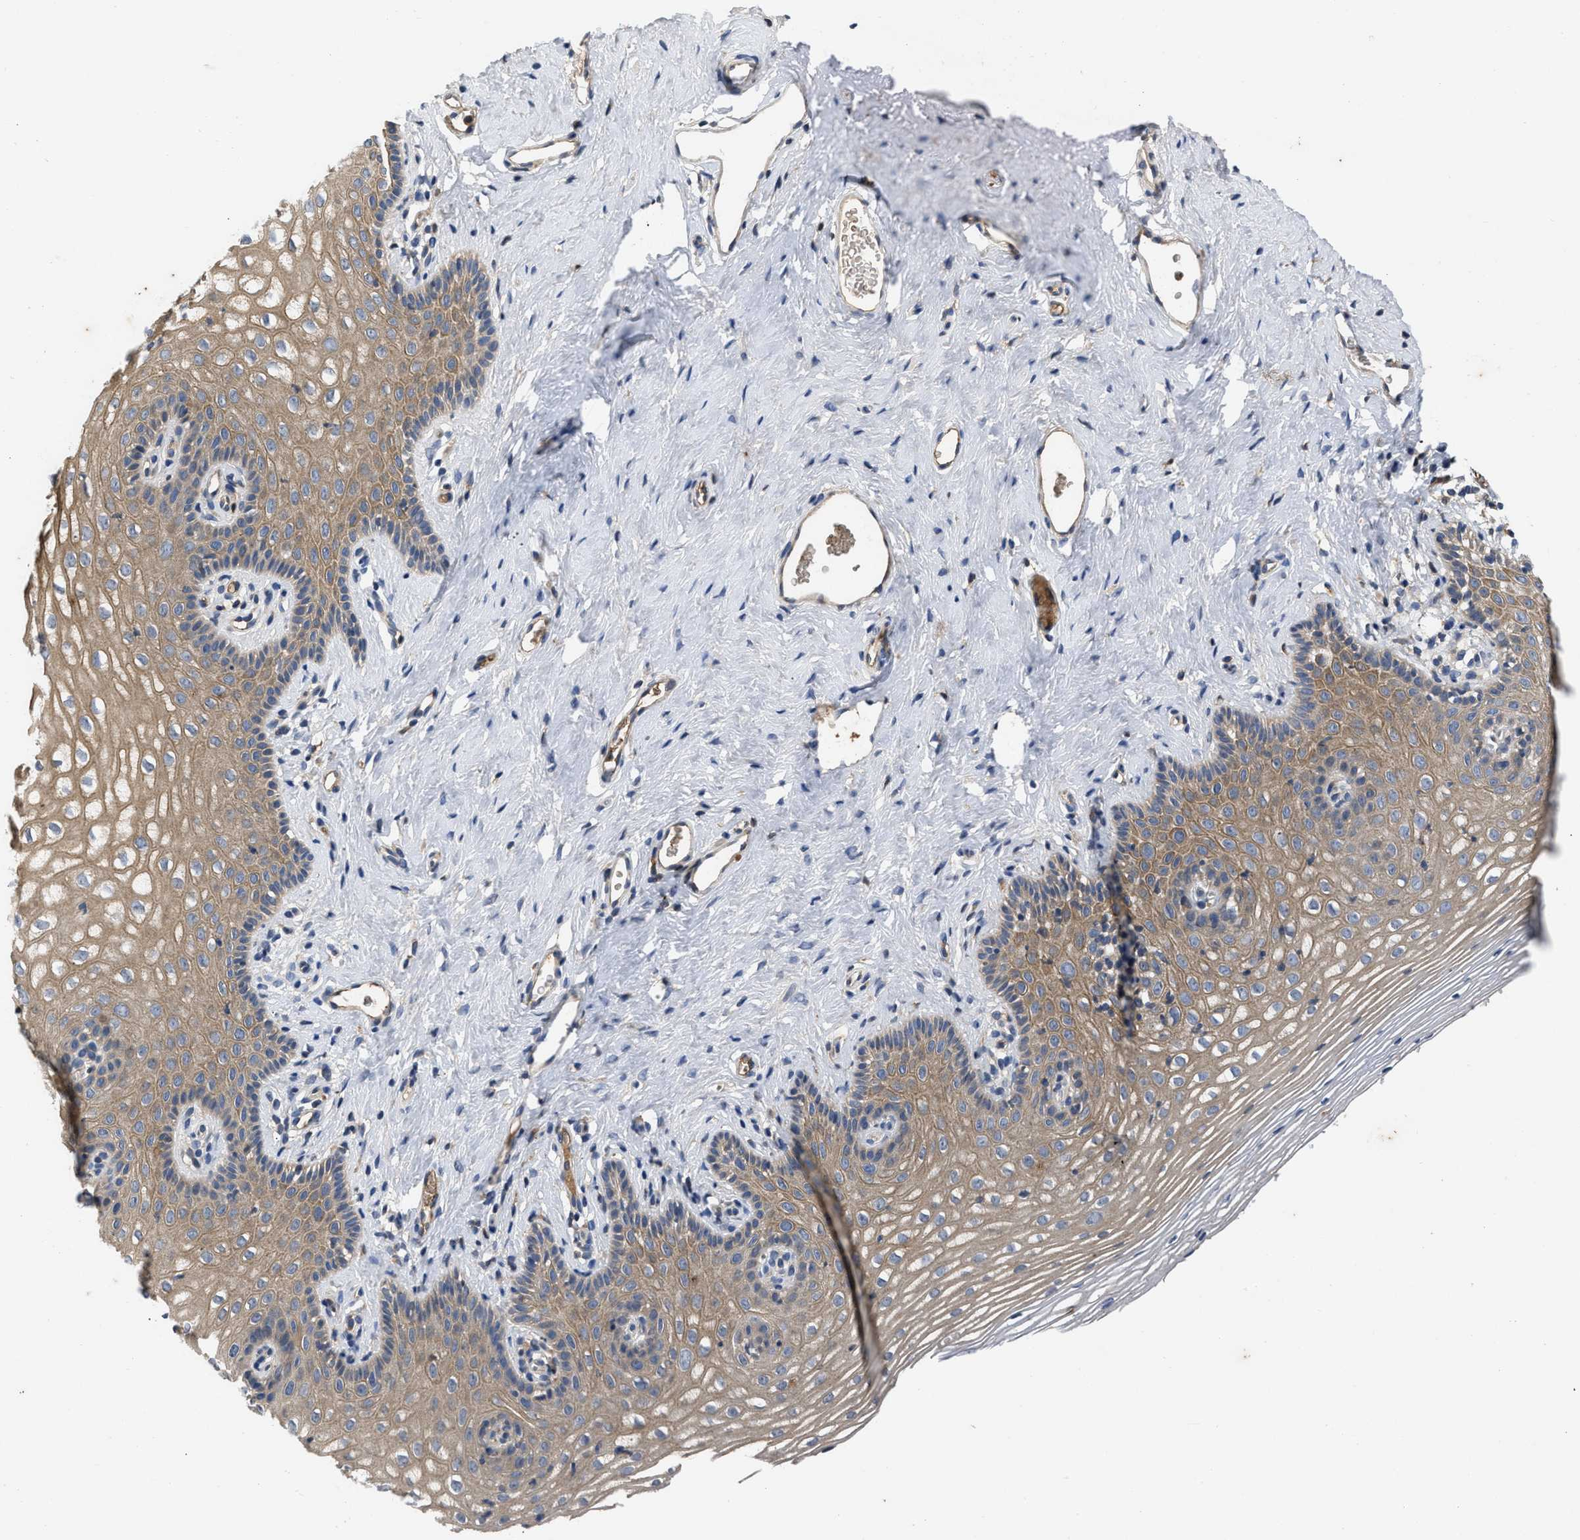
{"staining": {"intensity": "moderate", "quantity": ">75%", "location": "cytoplasmic/membranous"}, "tissue": "vagina", "cell_type": "Squamous epithelial cells", "image_type": "normal", "snomed": [{"axis": "morphology", "description": "Normal tissue, NOS"}, {"axis": "topography", "description": "Vagina"}], "caption": "Human vagina stained with a protein marker shows moderate staining in squamous epithelial cells.", "gene": "VPS4A", "patient": {"sex": "female", "age": 32}}